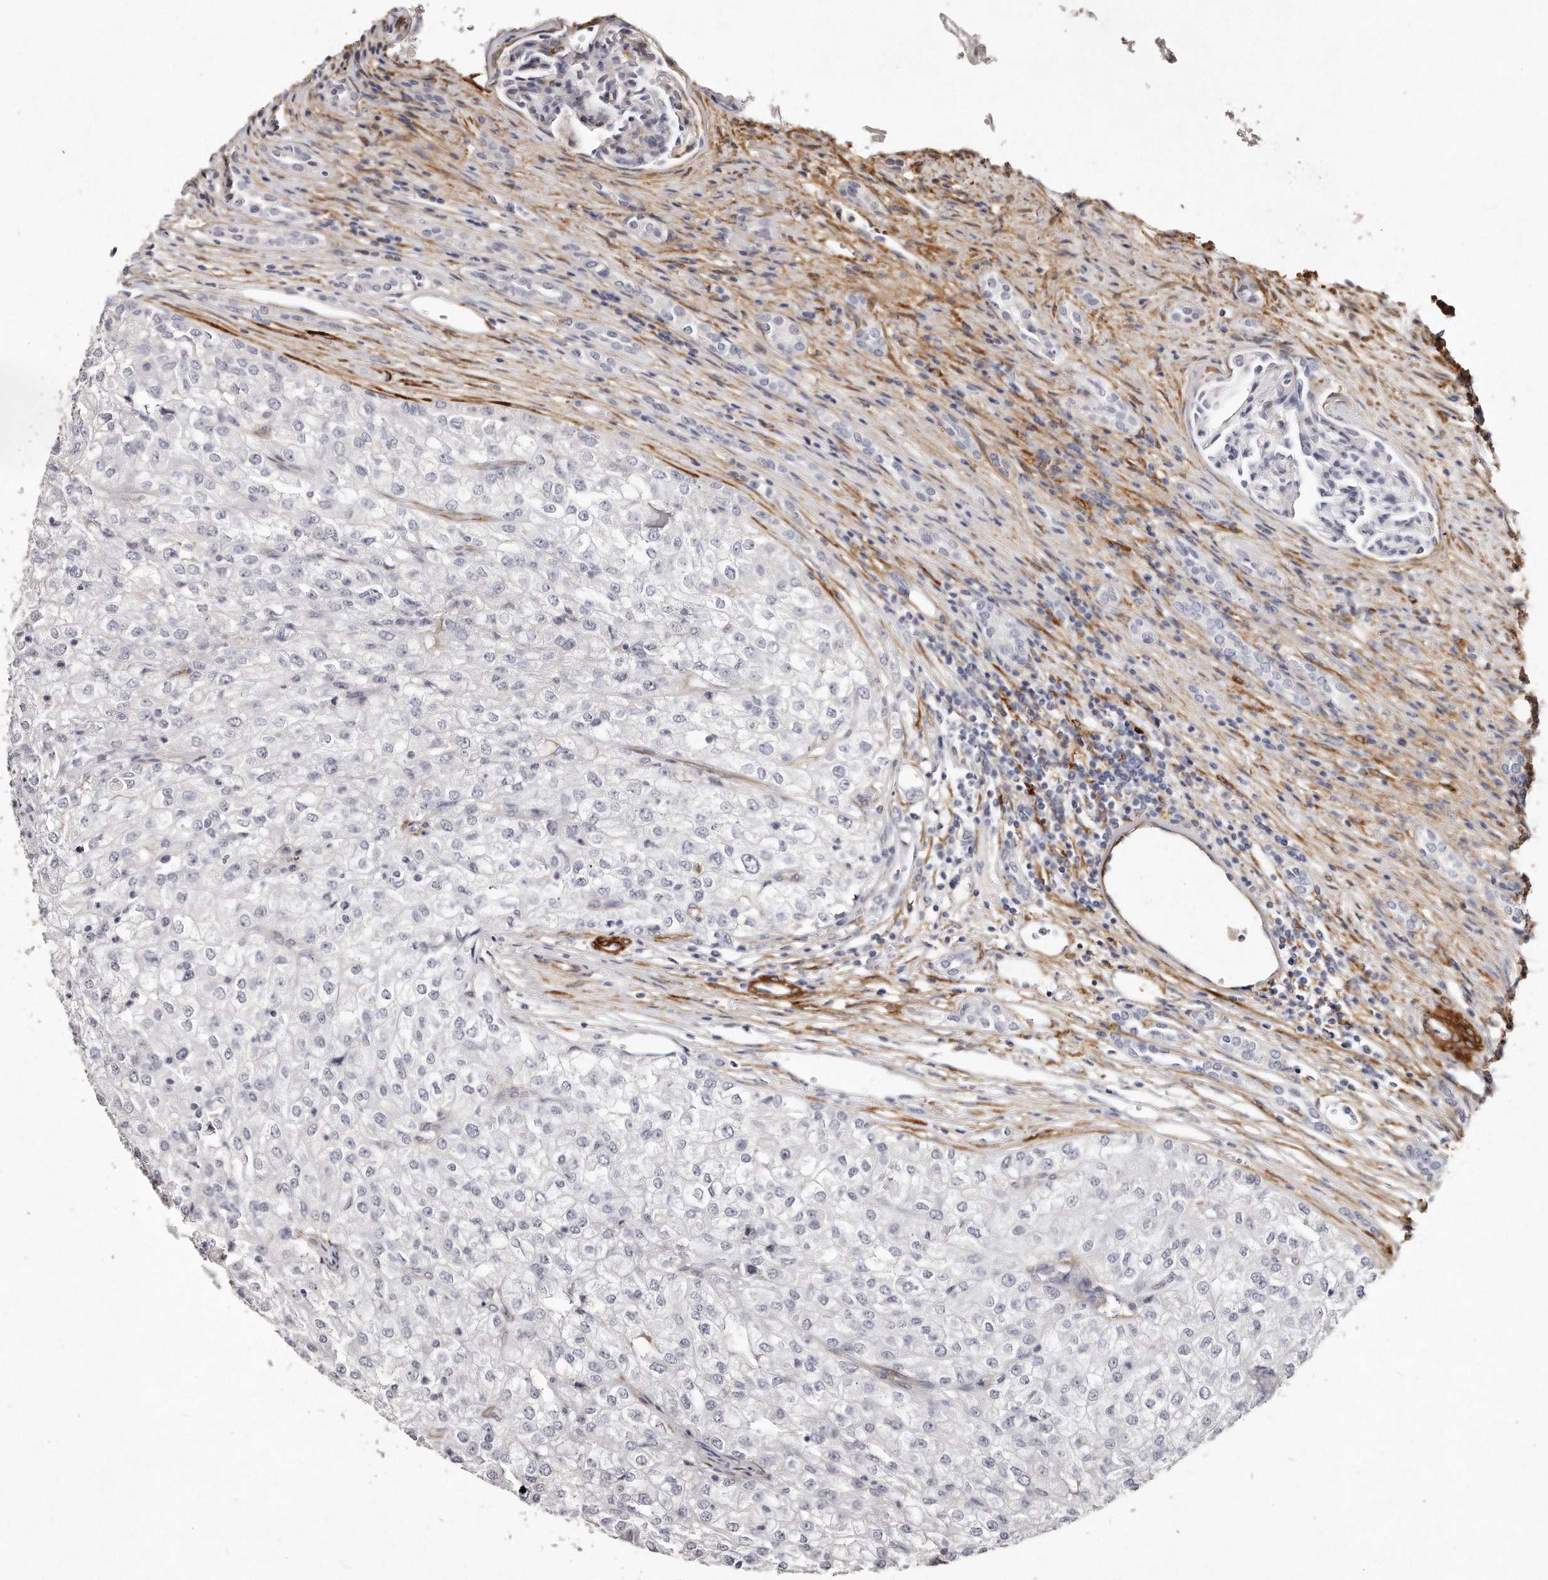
{"staining": {"intensity": "negative", "quantity": "none", "location": "none"}, "tissue": "renal cancer", "cell_type": "Tumor cells", "image_type": "cancer", "snomed": [{"axis": "morphology", "description": "Adenocarcinoma, NOS"}, {"axis": "topography", "description": "Kidney"}], "caption": "This micrograph is of renal adenocarcinoma stained with immunohistochemistry (IHC) to label a protein in brown with the nuclei are counter-stained blue. There is no positivity in tumor cells.", "gene": "LMOD1", "patient": {"sex": "female", "age": 54}}